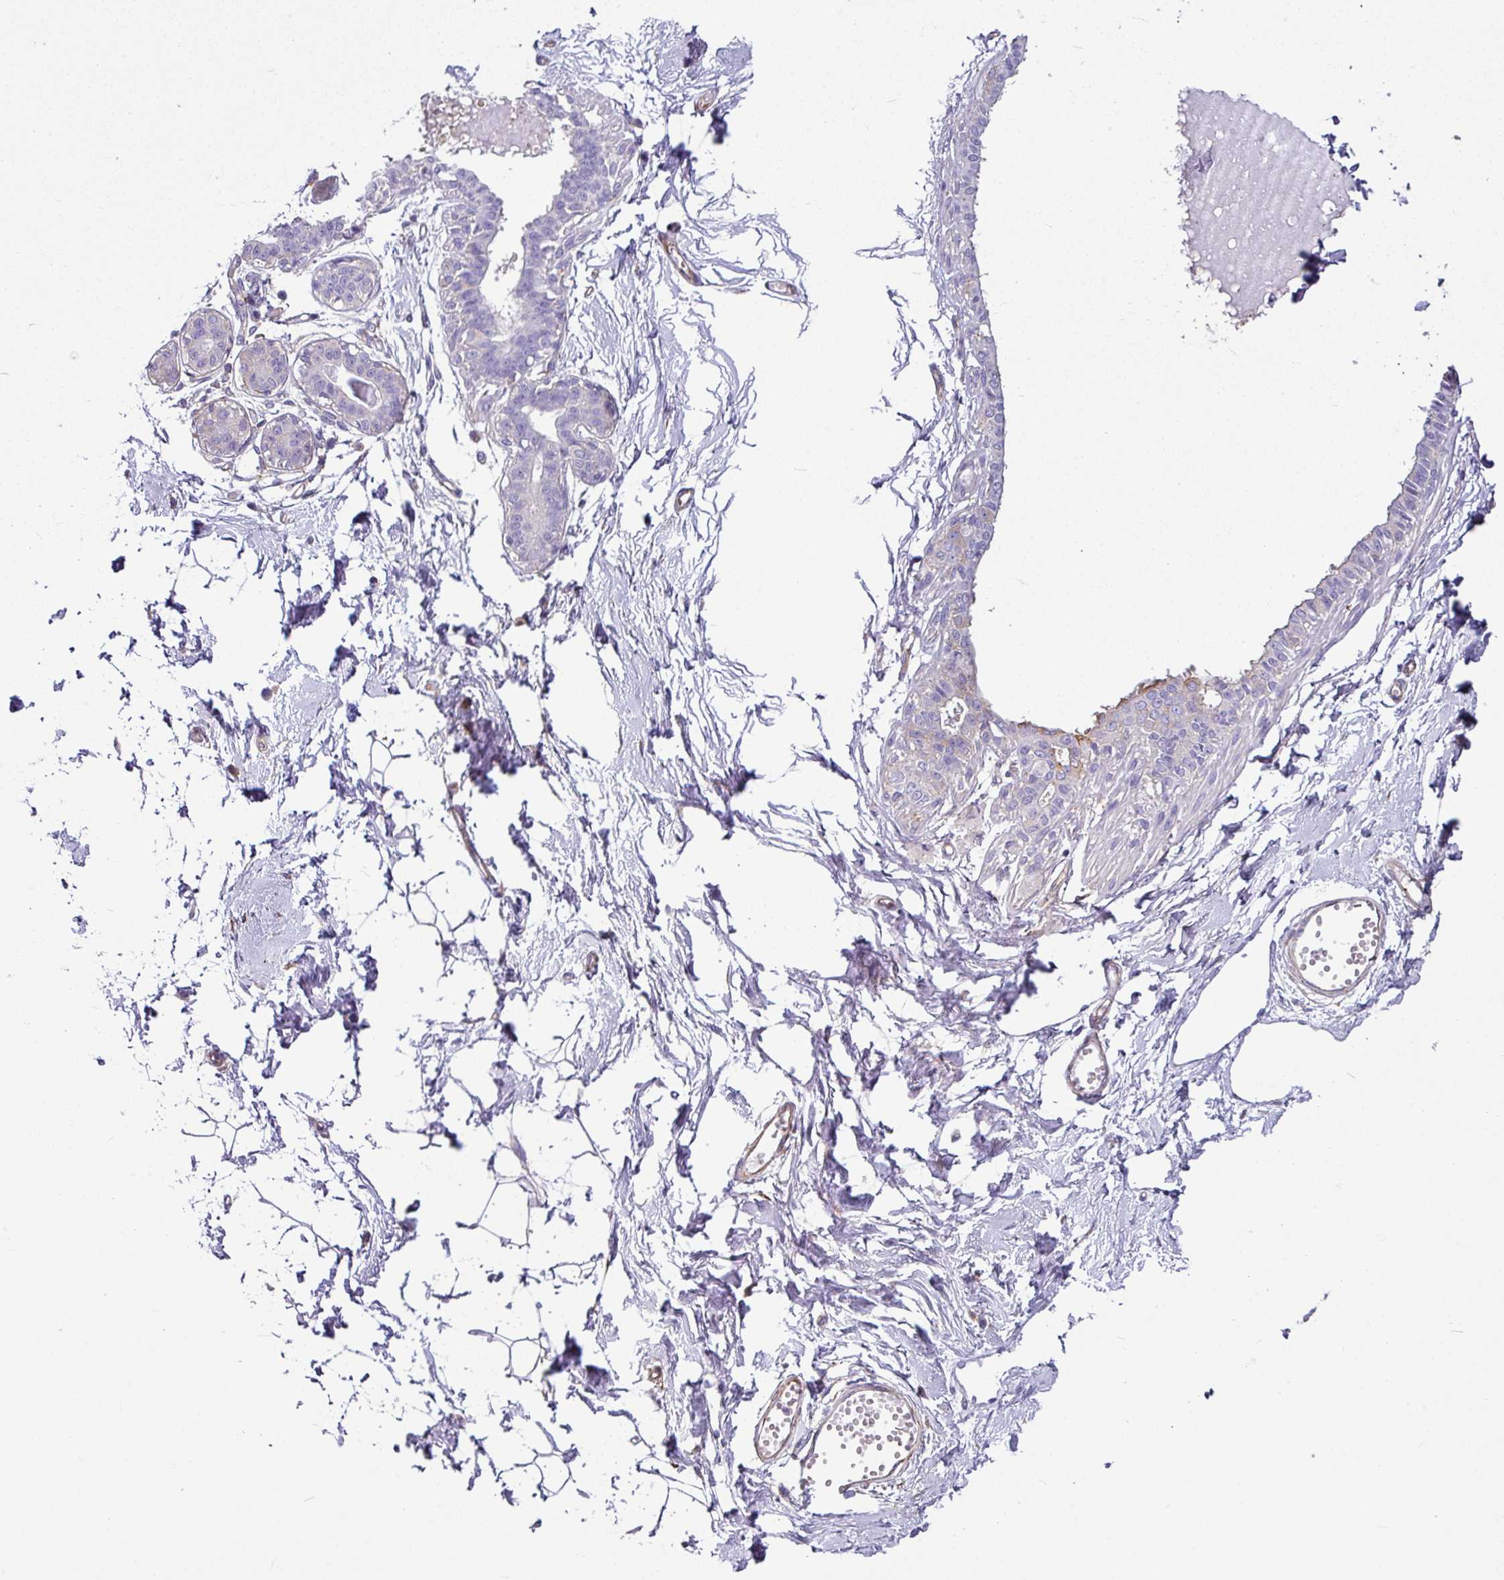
{"staining": {"intensity": "negative", "quantity": "none", "location": "none"}, "tissue": "breast", "cell_type": "Adipocytes", "image_type": "normal", "snomed": [{"axis": "morphology", "description": "Normal tissue, NOS"}, {"axis": "topography", "description": "Breast"}], "caption": "A histopathology image of human breast is negative for staining in adipocytes. (DAB immunohistochemistry visualized using brightfield microscopy, high magnification).", "gene": "XNDC1N", "patient": {"sex": "female", "age": 45}}